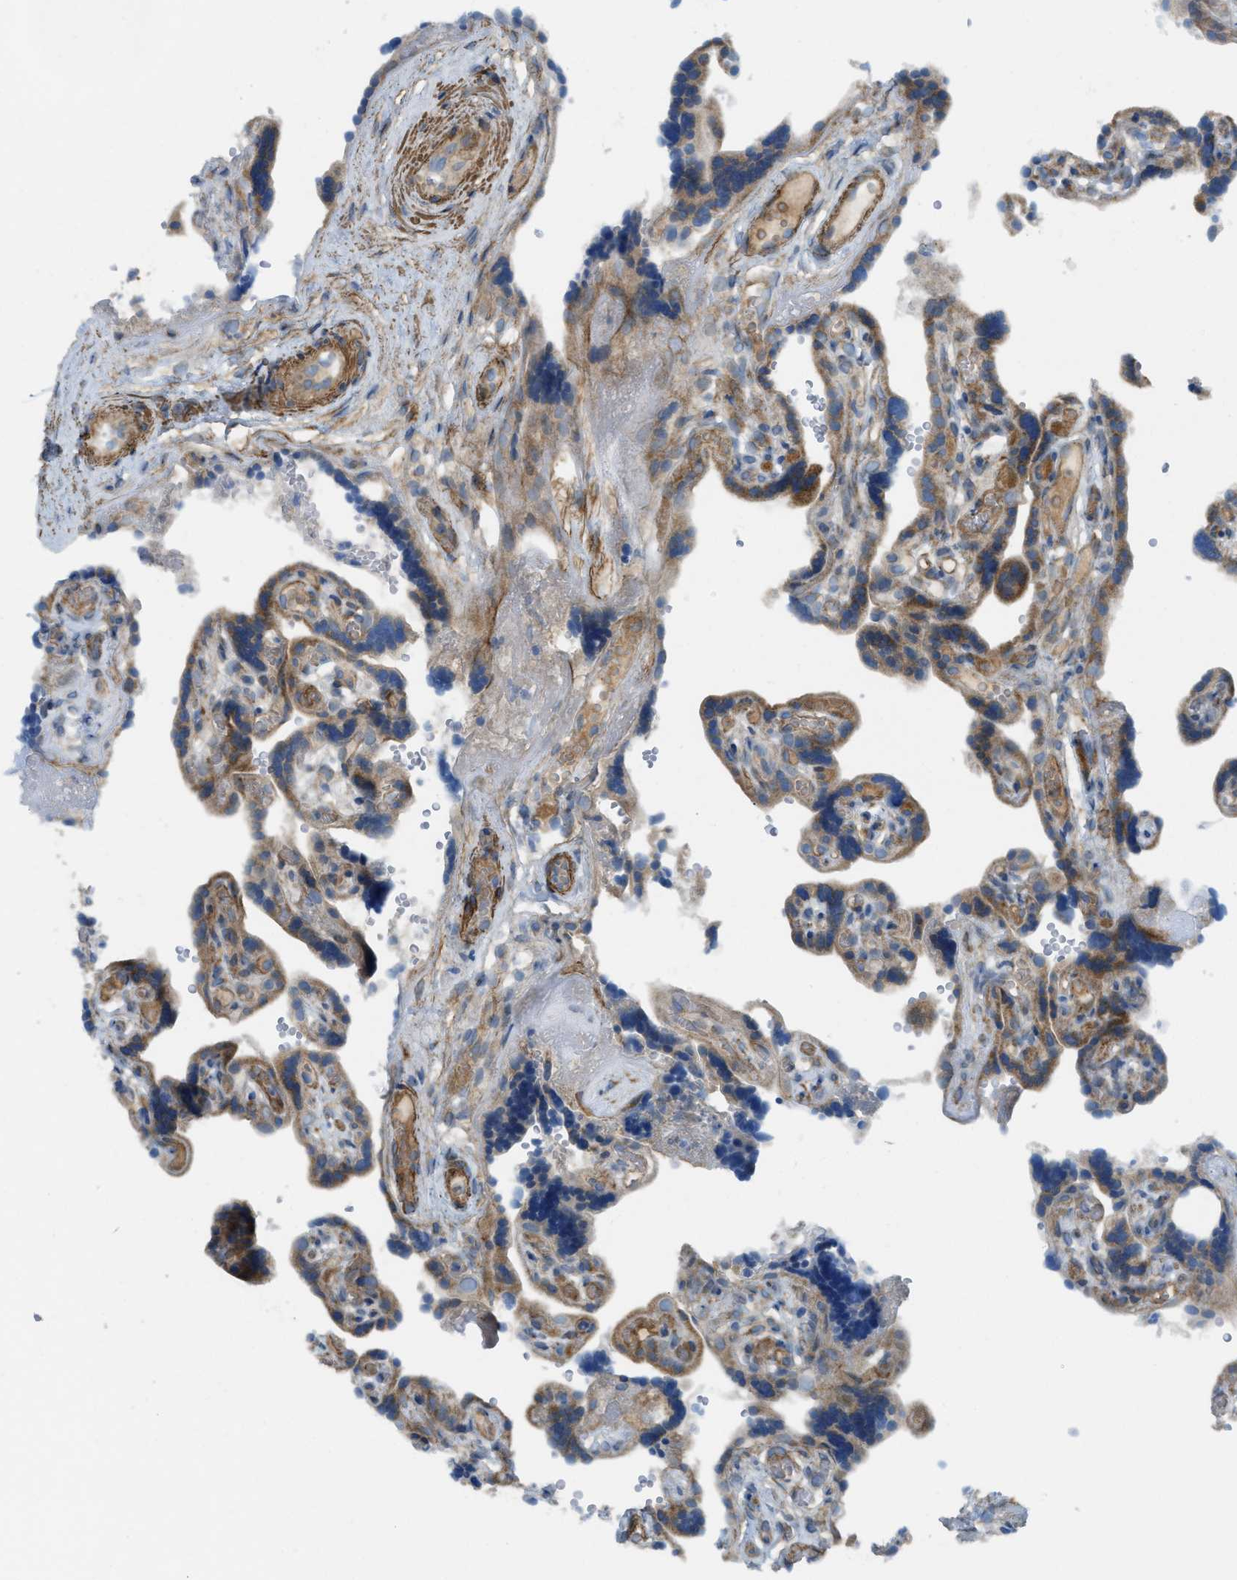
{"staining": {"intensity": "moderate", "quantity": ">75%", "location": "cytoplasmic/membranous"}, "tissue": "placenta", "cell_type": "Decidual cells", "image_type": "normal", "snomed": [{"axis": "morphology", "description": "Normal tissue, NOS"}, {"axis": "topography", "description": "Placenta"}], "caption": "Immunohistochemistry of unremarkable placenta exhibits medium levels of moderate cytoplasmic/membranous expression in approximately >75% of decidual cells.", "gene": "BMPR1A", "patient": {"sex": "female", "age": 30}}